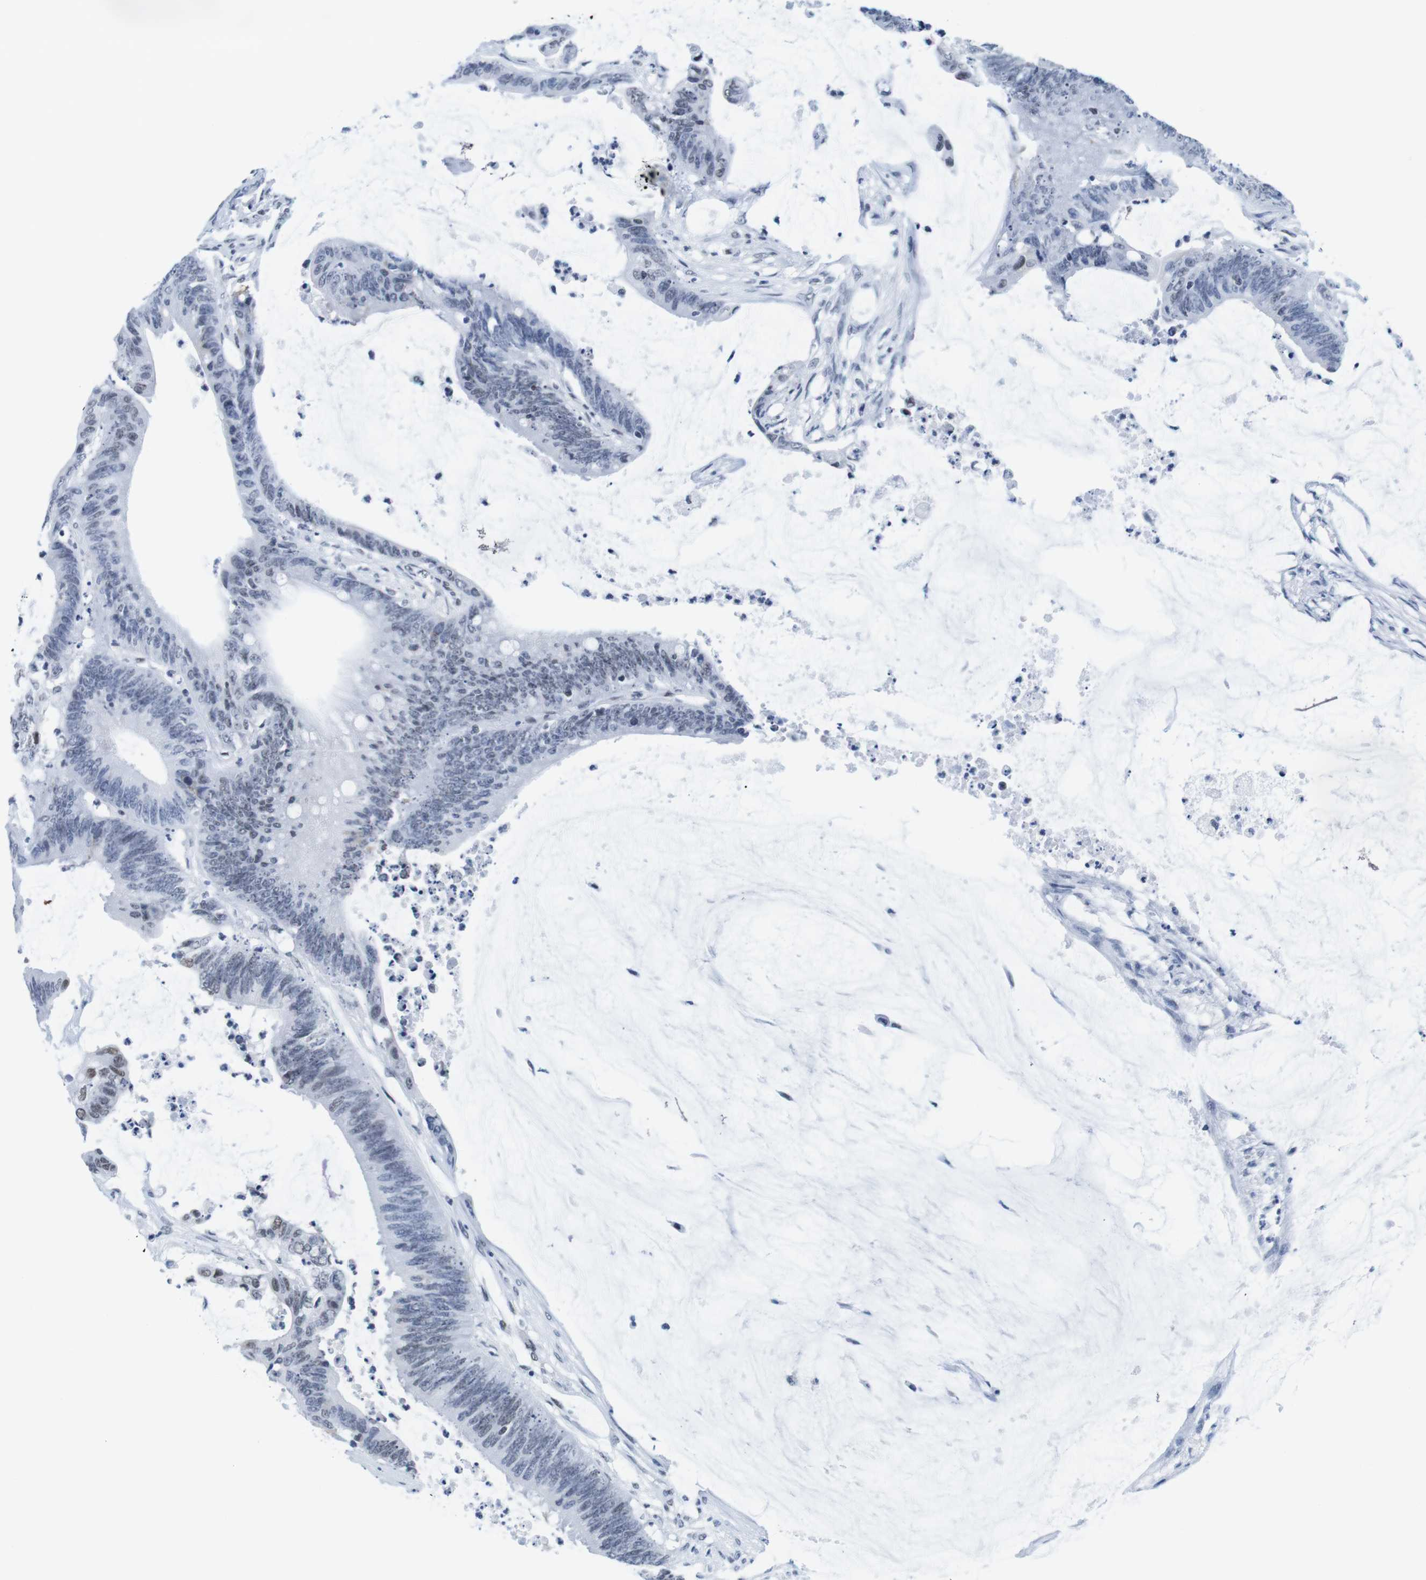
{"staining": {"intensity": "weak", "quantity": "<25%", "location": "nuclear"}, "tissue": "colorectal cancer", "cell_type": "Tumor cells", "image_type": "cancer", "snomed": [{"axis": "morphology", "description": "Adenocarcinoma, NOS"}, {"axis": "topography", "description": "Rectum"}], "caption": "Immunohistochemistry (IHC) photomicrograph of human colorectal cancer (adenocarcinoma) stained for a protein (brown), which displays no expression in tumor cells.", "gene": "IFI16", "patient": {"sex": "female", "age": 66}}